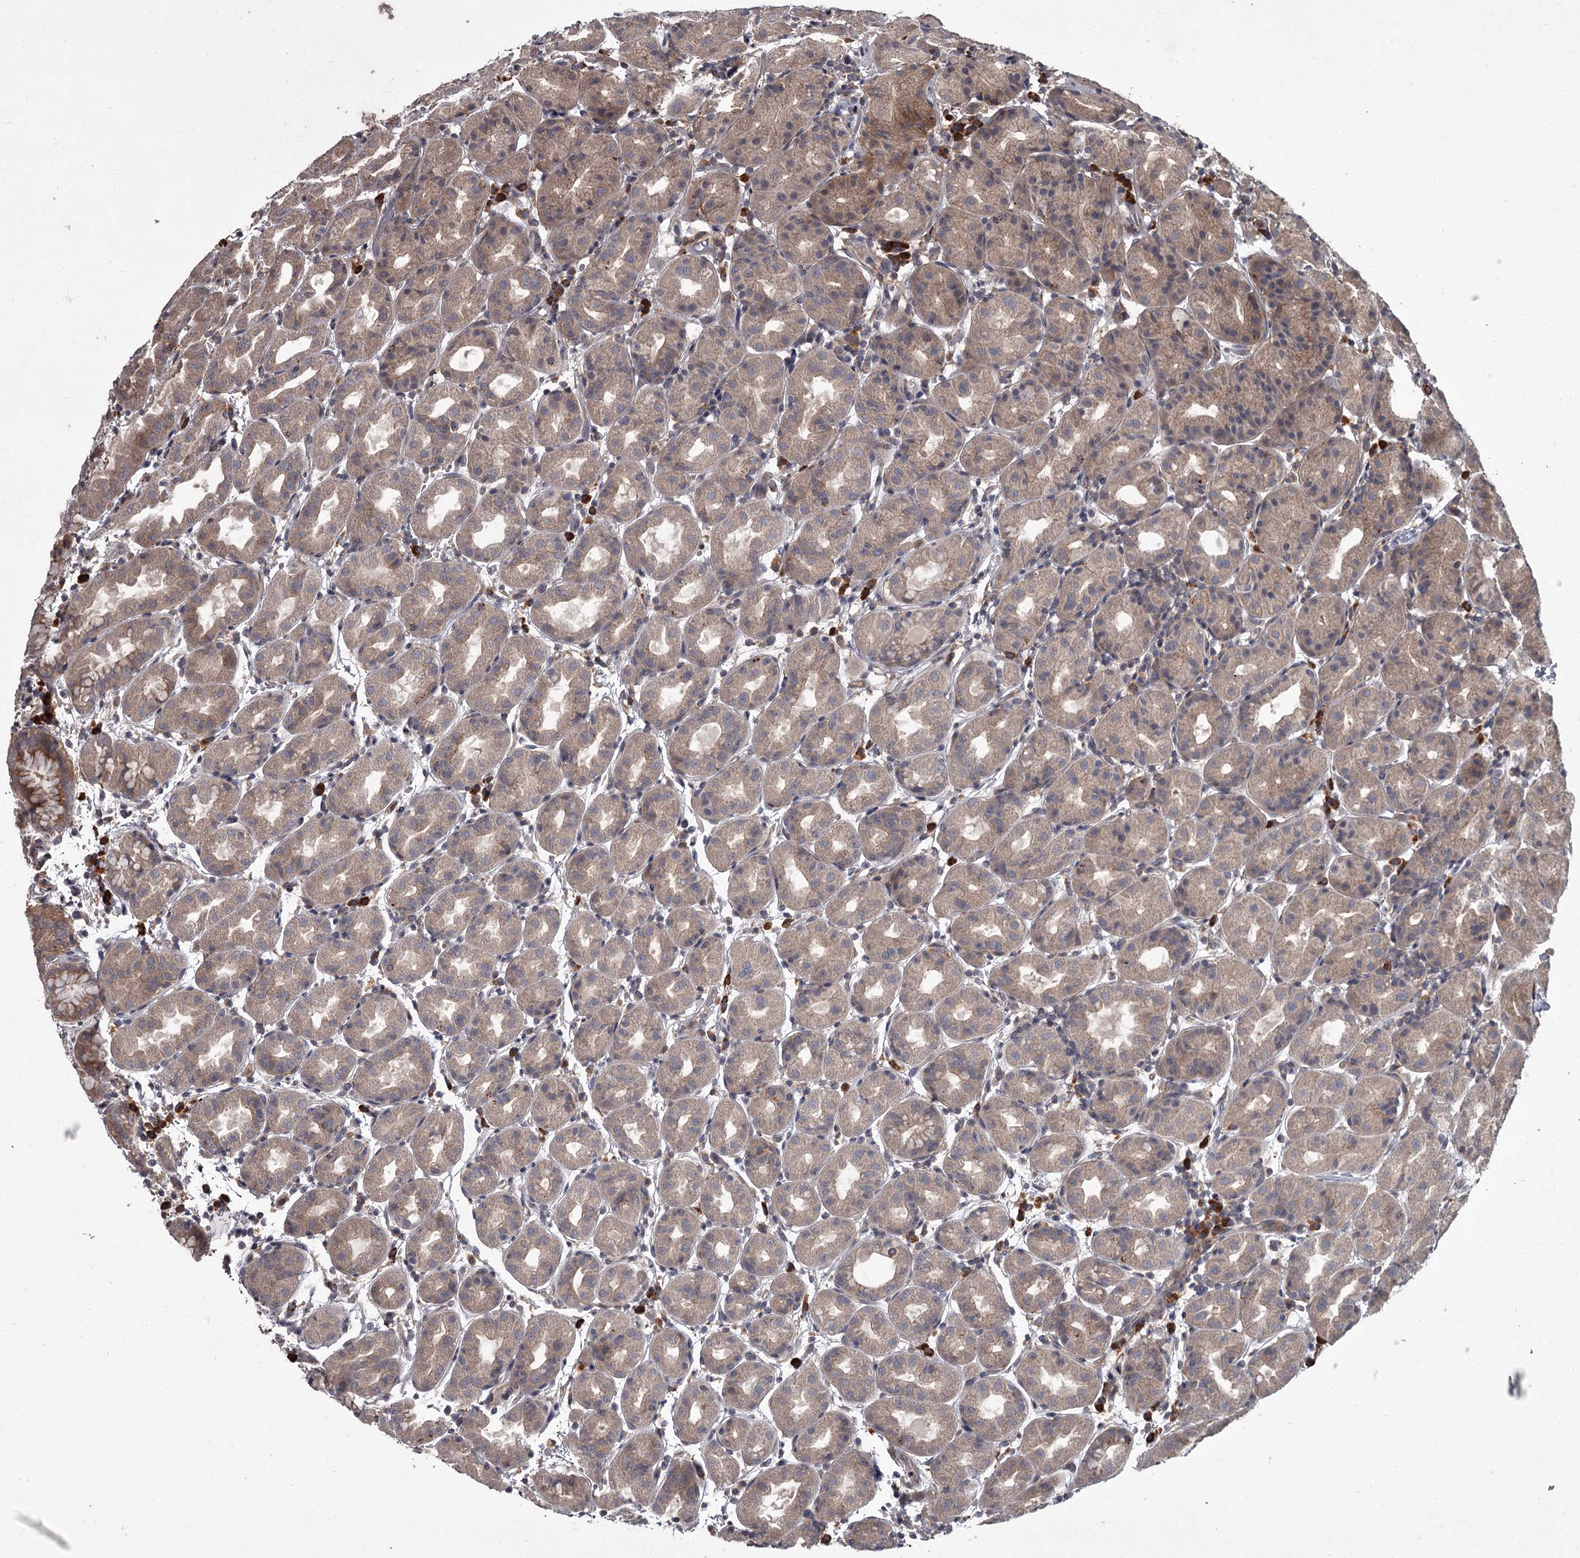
{"staining": {"intensity": "weak", "quantity": "25%-75%", "location": "cytoplasmic/membranous"}, "tissue": "stomach", "cell_type": "Glandular cells", "image_type": "normal", "snomed": [{"axis": "morphology", "description": "Normal tissue, NOS"}, {"axis": "topography", "description": "Stomach"}], "caption": "A photomicrograph of stomach stained for a protein displays weak cytoplasmic/membranous brown staining in glandular cells. (DAB (3,3'-diaminobenzidine) = brown stain, brightfield microscopy at high magnification).", "gene": "UNC93B1", "patient": {"sex": "female", "age": 79}}